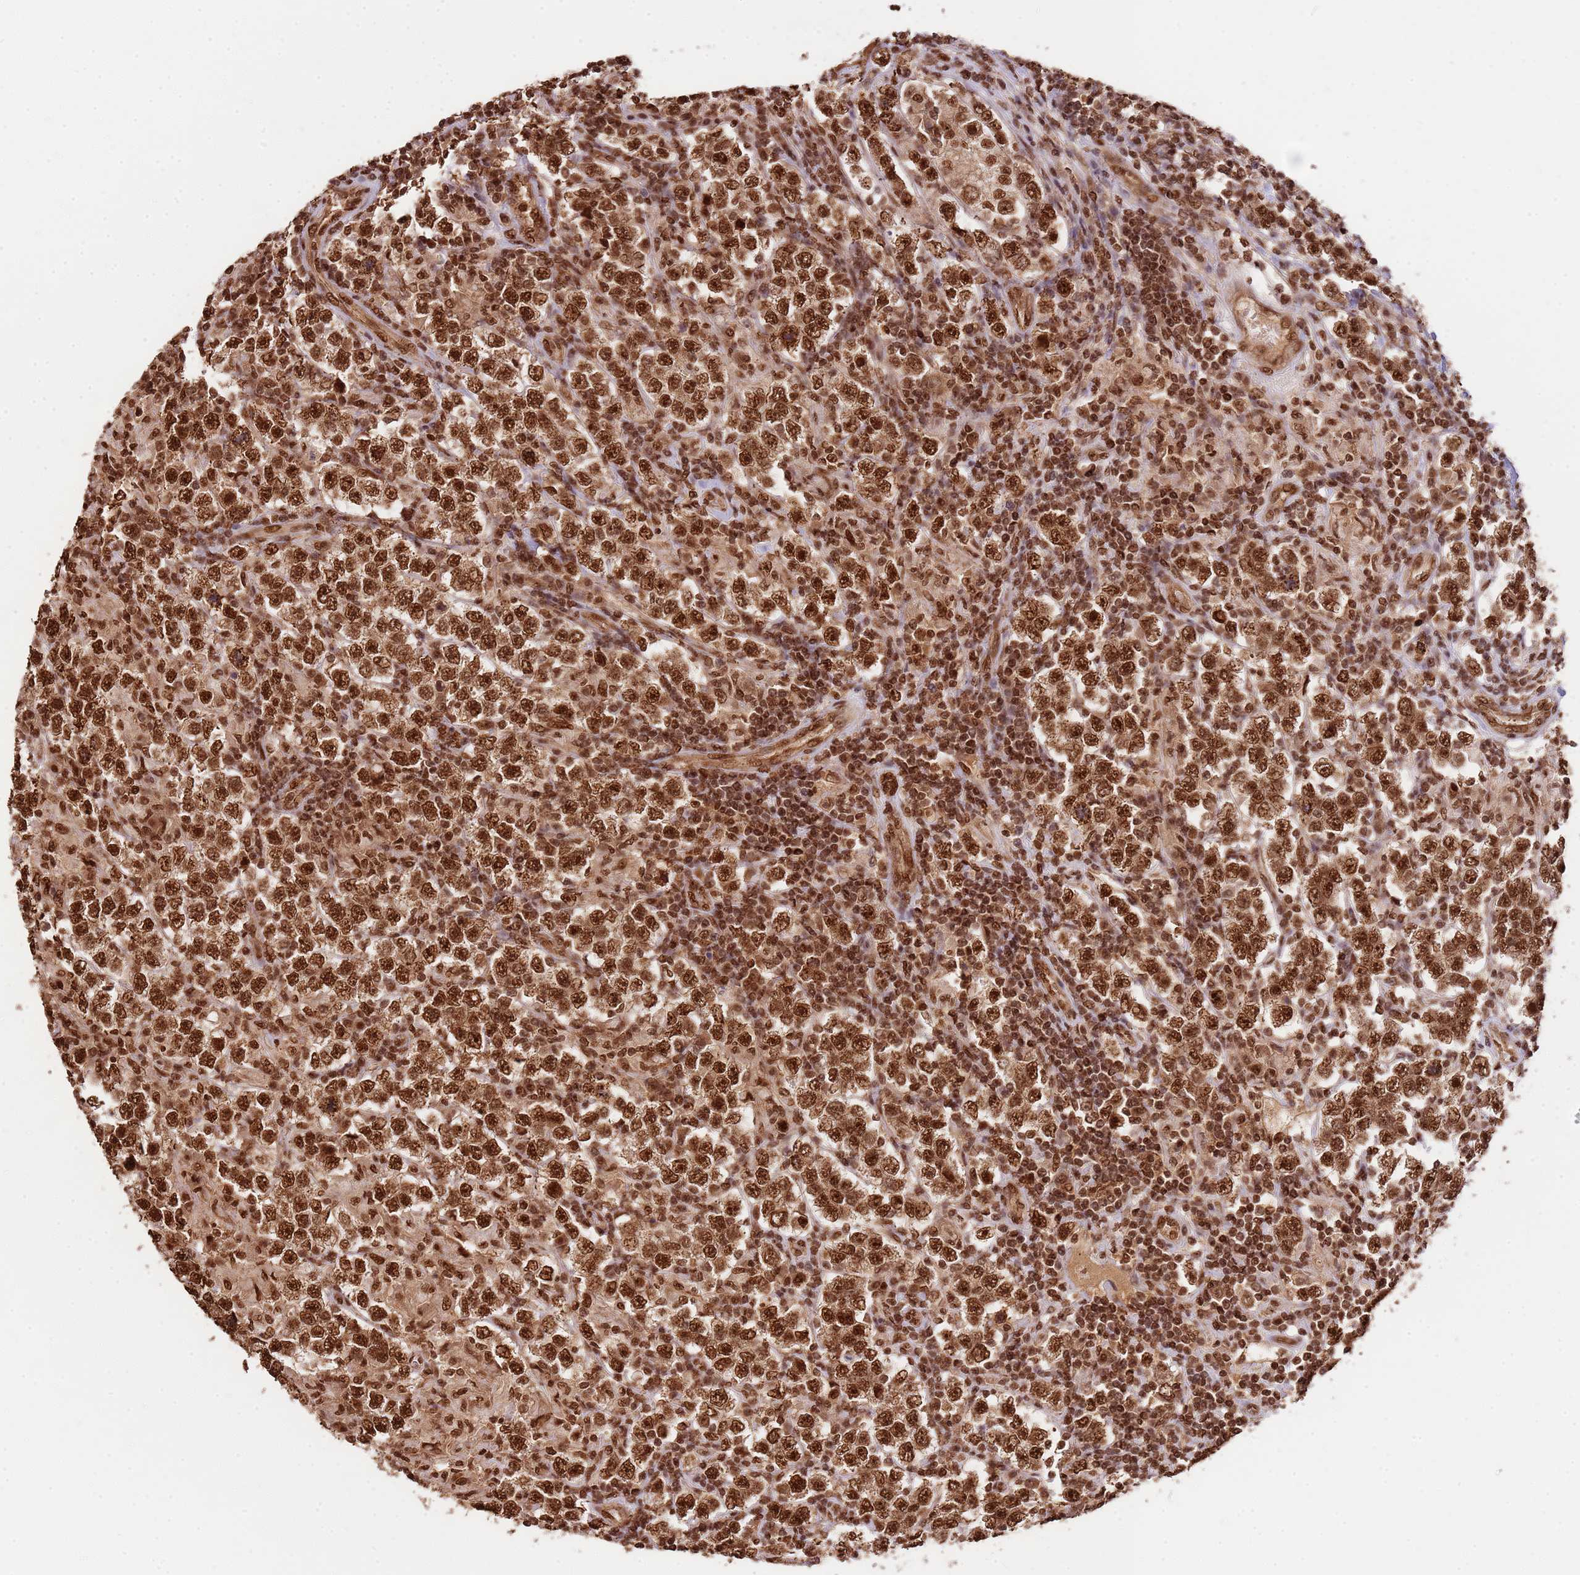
{"staining": {"intensity": "strong", "quantity": ">75%", "location": "nuclear"}, "tissue": "testis cancer", "cell_type": "Tumor cells", "image_type": "cancer", "snomed": [{"axis": "morphology", "description": "Normal tissue, NOS"}, {"axis": "morphology", "description": "Urothelial carcinoma, High grade"}, {"axis": "morphology", "description": "Seminoma, NOS"}, {"axis": "morphology", "description": "Carcinoma, Embryonal, NOS"}, {"axis": "topography", "description": "Urinary bladder"}, {"axis": "topography", "description": "Testis"}], "caption": "Testis high-grade urothelial carcinoma stained for a protein (brown) displays strong nuclear positive staining in about >75% of tumor cells.", "gene": "ZBTB12", "patient": {"sex": "male", "age": 41}}